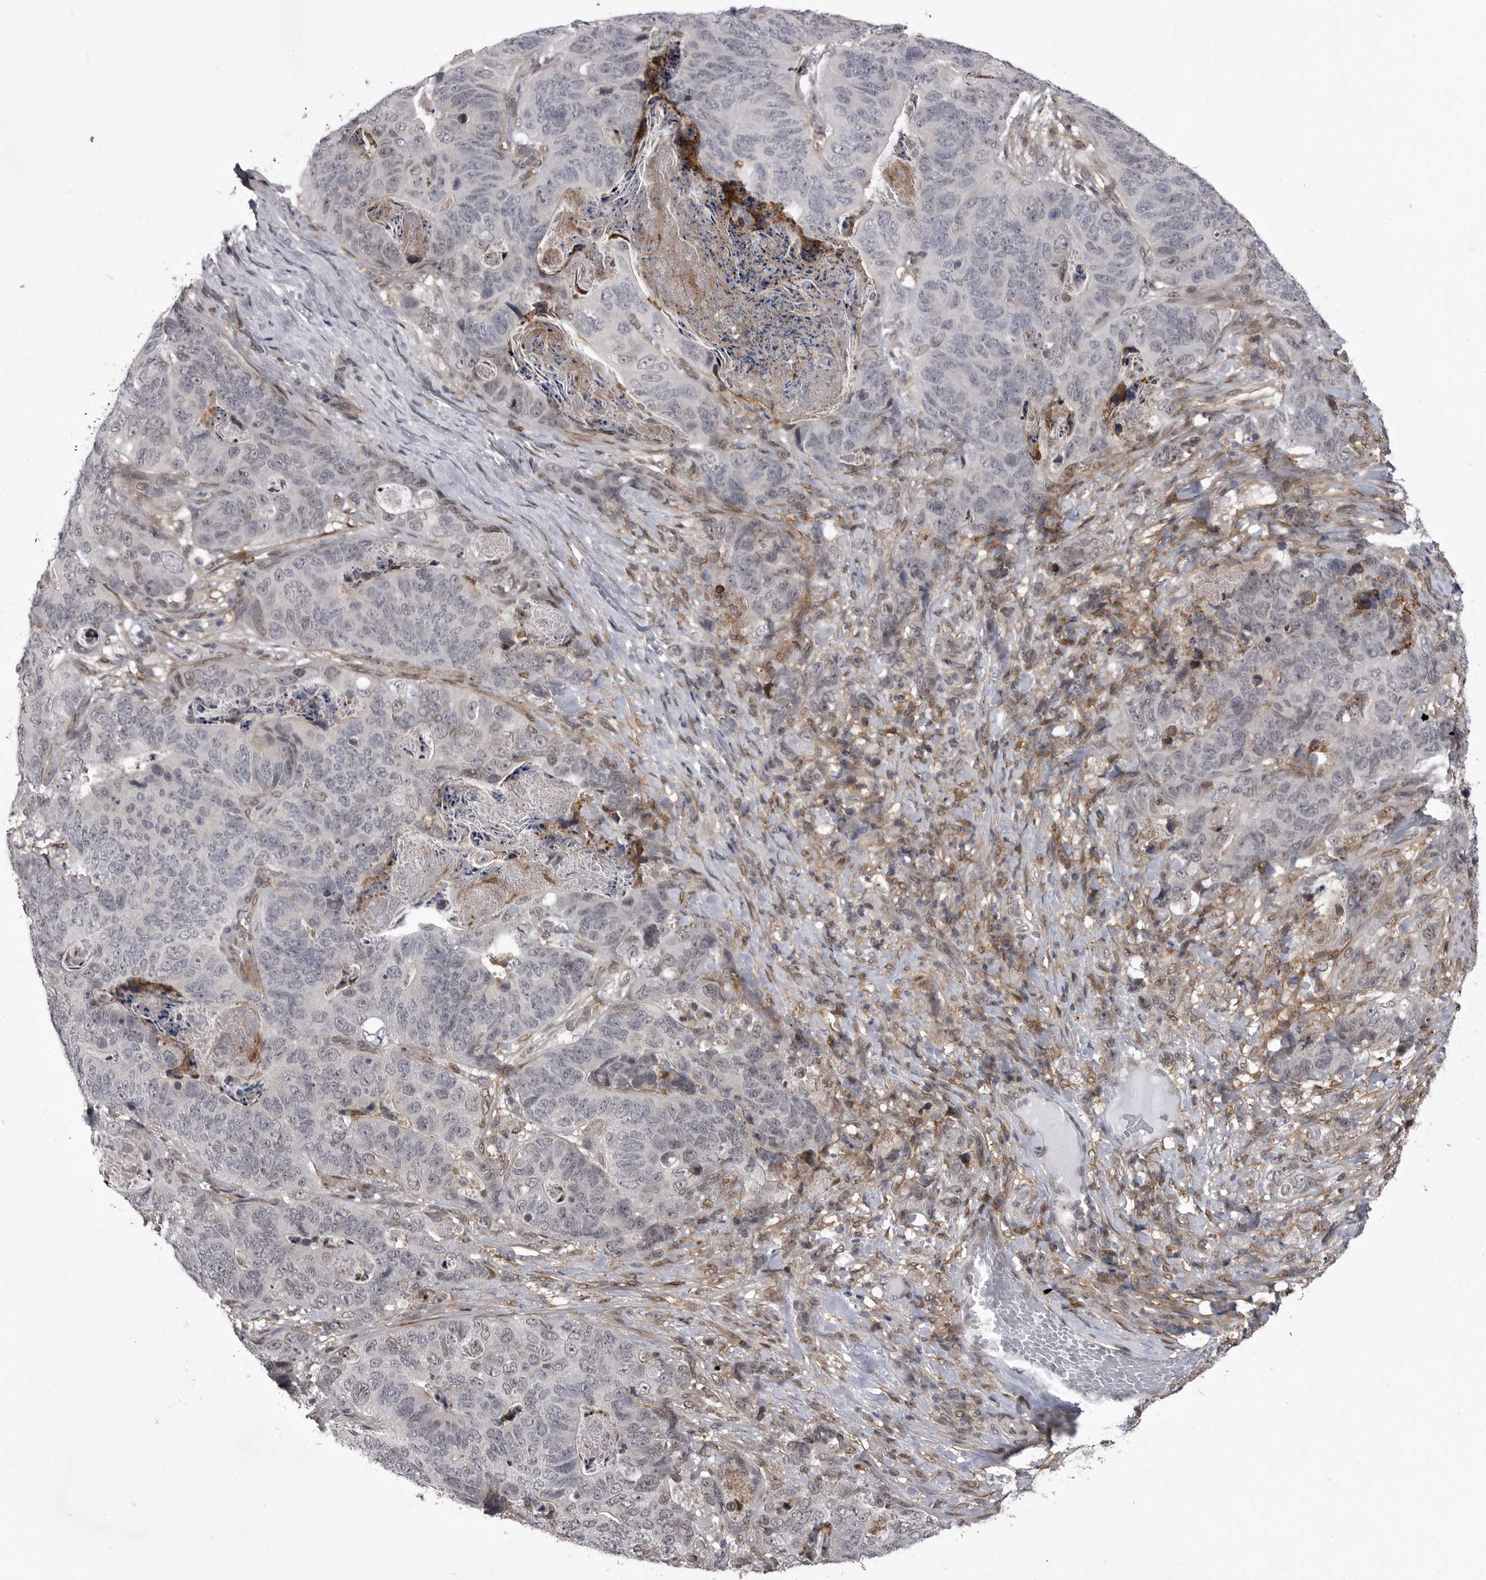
{"staining": {"intensity": "negative", "quantity": "none", "location": "none"}, "tissue": "stomach cancer", "cell_type": "Tumor cells", "image_type": "cancer", "snomed": [{"axis": "morphology", "description": "Normal tissue, NOS"}, {"axis": "morphology", "description": "Adenocarcinoma, NOS"}, {"axis": "topography", "description": "Stomach"}], "caption": "This is an IHC image of stomach cancer (adenocarcinoma). There is no expression in tumor cells.", "gene": "ABL1", "patient": {"sex": "female", "age": 89}}